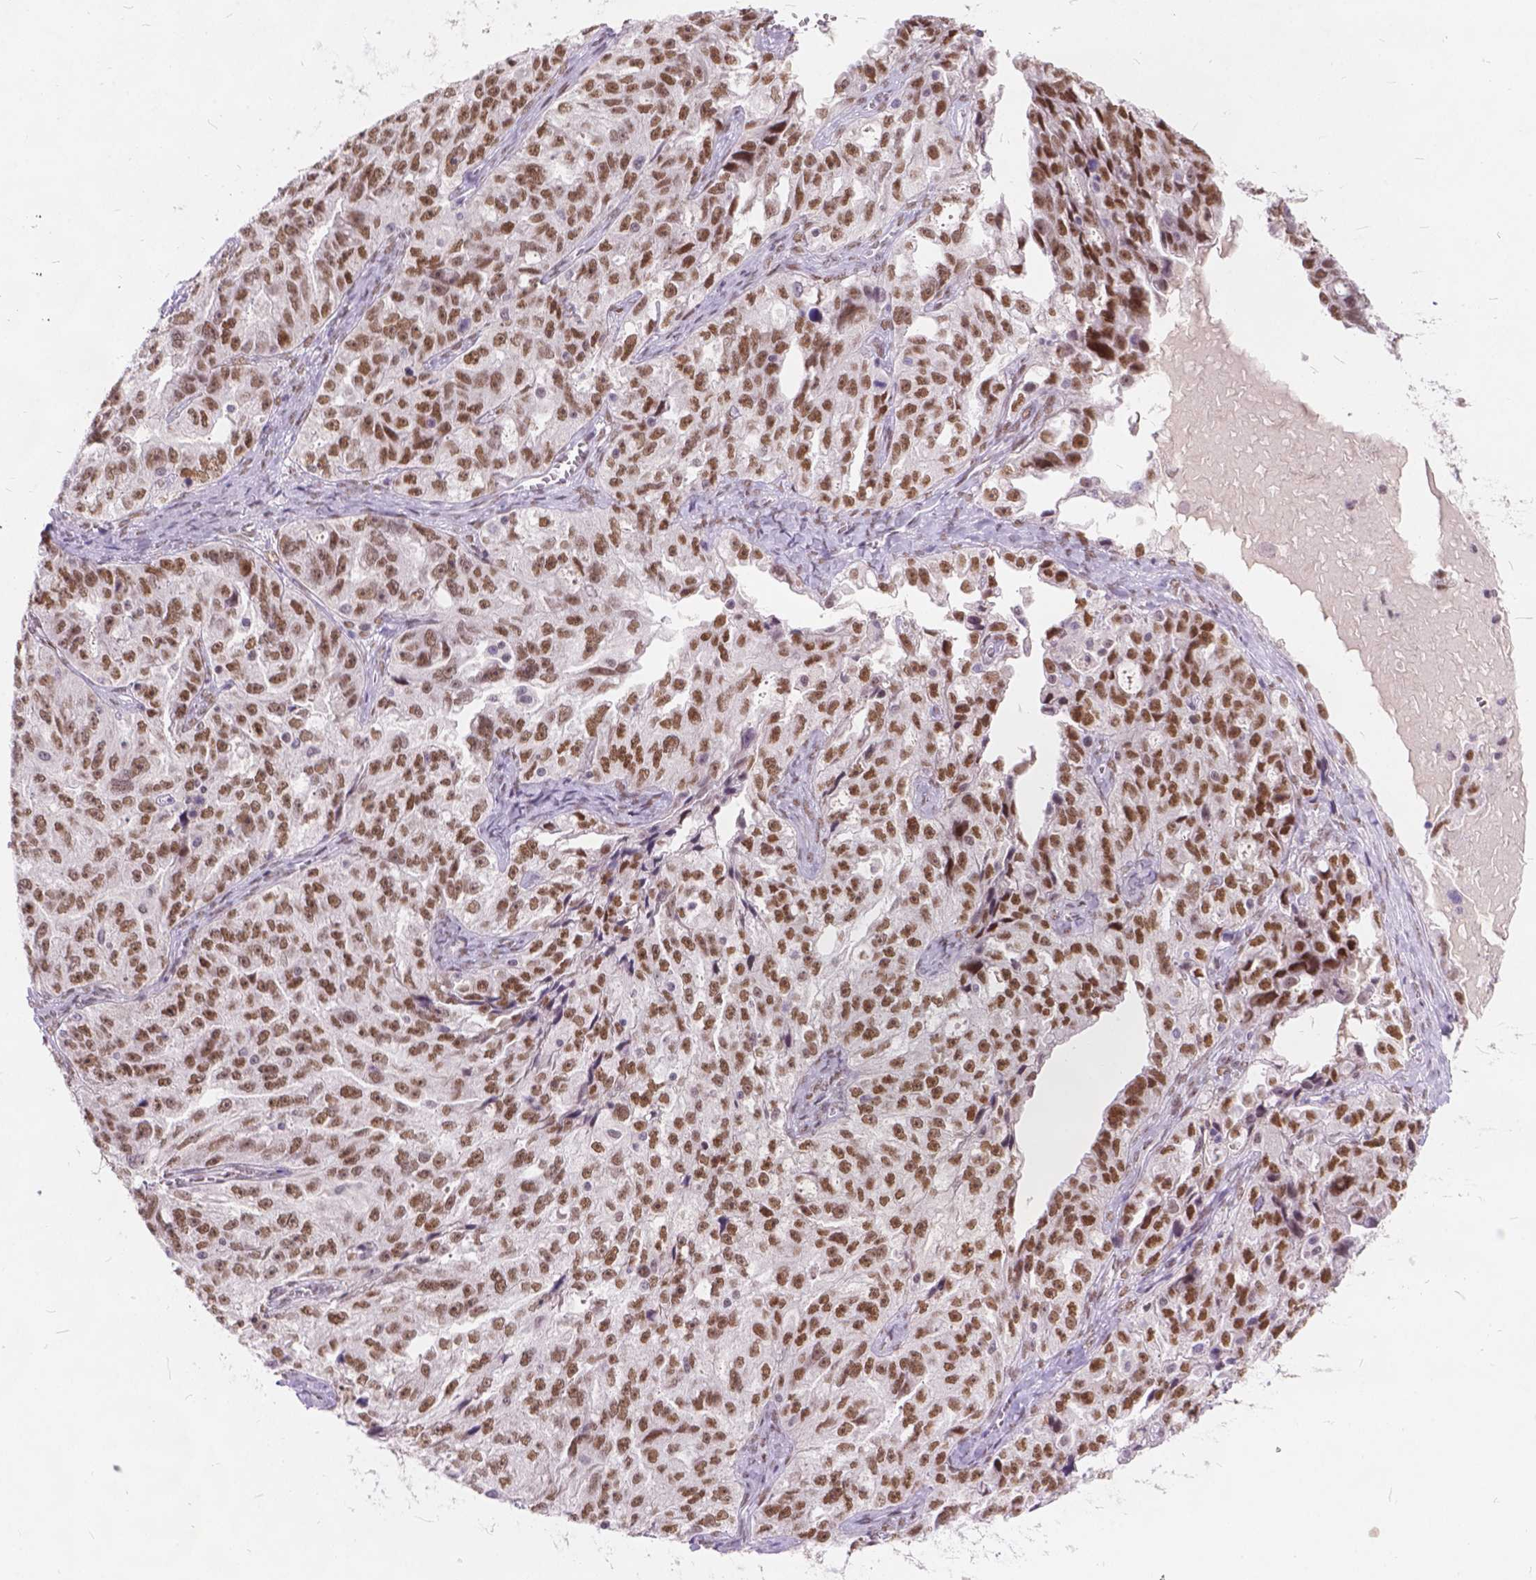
{"staining": {"intensity": "moderate", "quantity": ">75%", "location": "nuclear"}, "tissue": "ovarian cancer", "cell_type": "Tumor cells", "image_type": "cancer", "snomed": [{"axis": "morphology", "description": "Cystadenocarcinoma, serous, NOS"}, {"axis": "topography", "description": "Ovary"}], "caption": "Protein staining displays moderate nuclear expression in approximately >75% of tumor cells in ovarian cancer.", "gene": "FAM53A", "patient": {"sex": "female", "age": 51}}